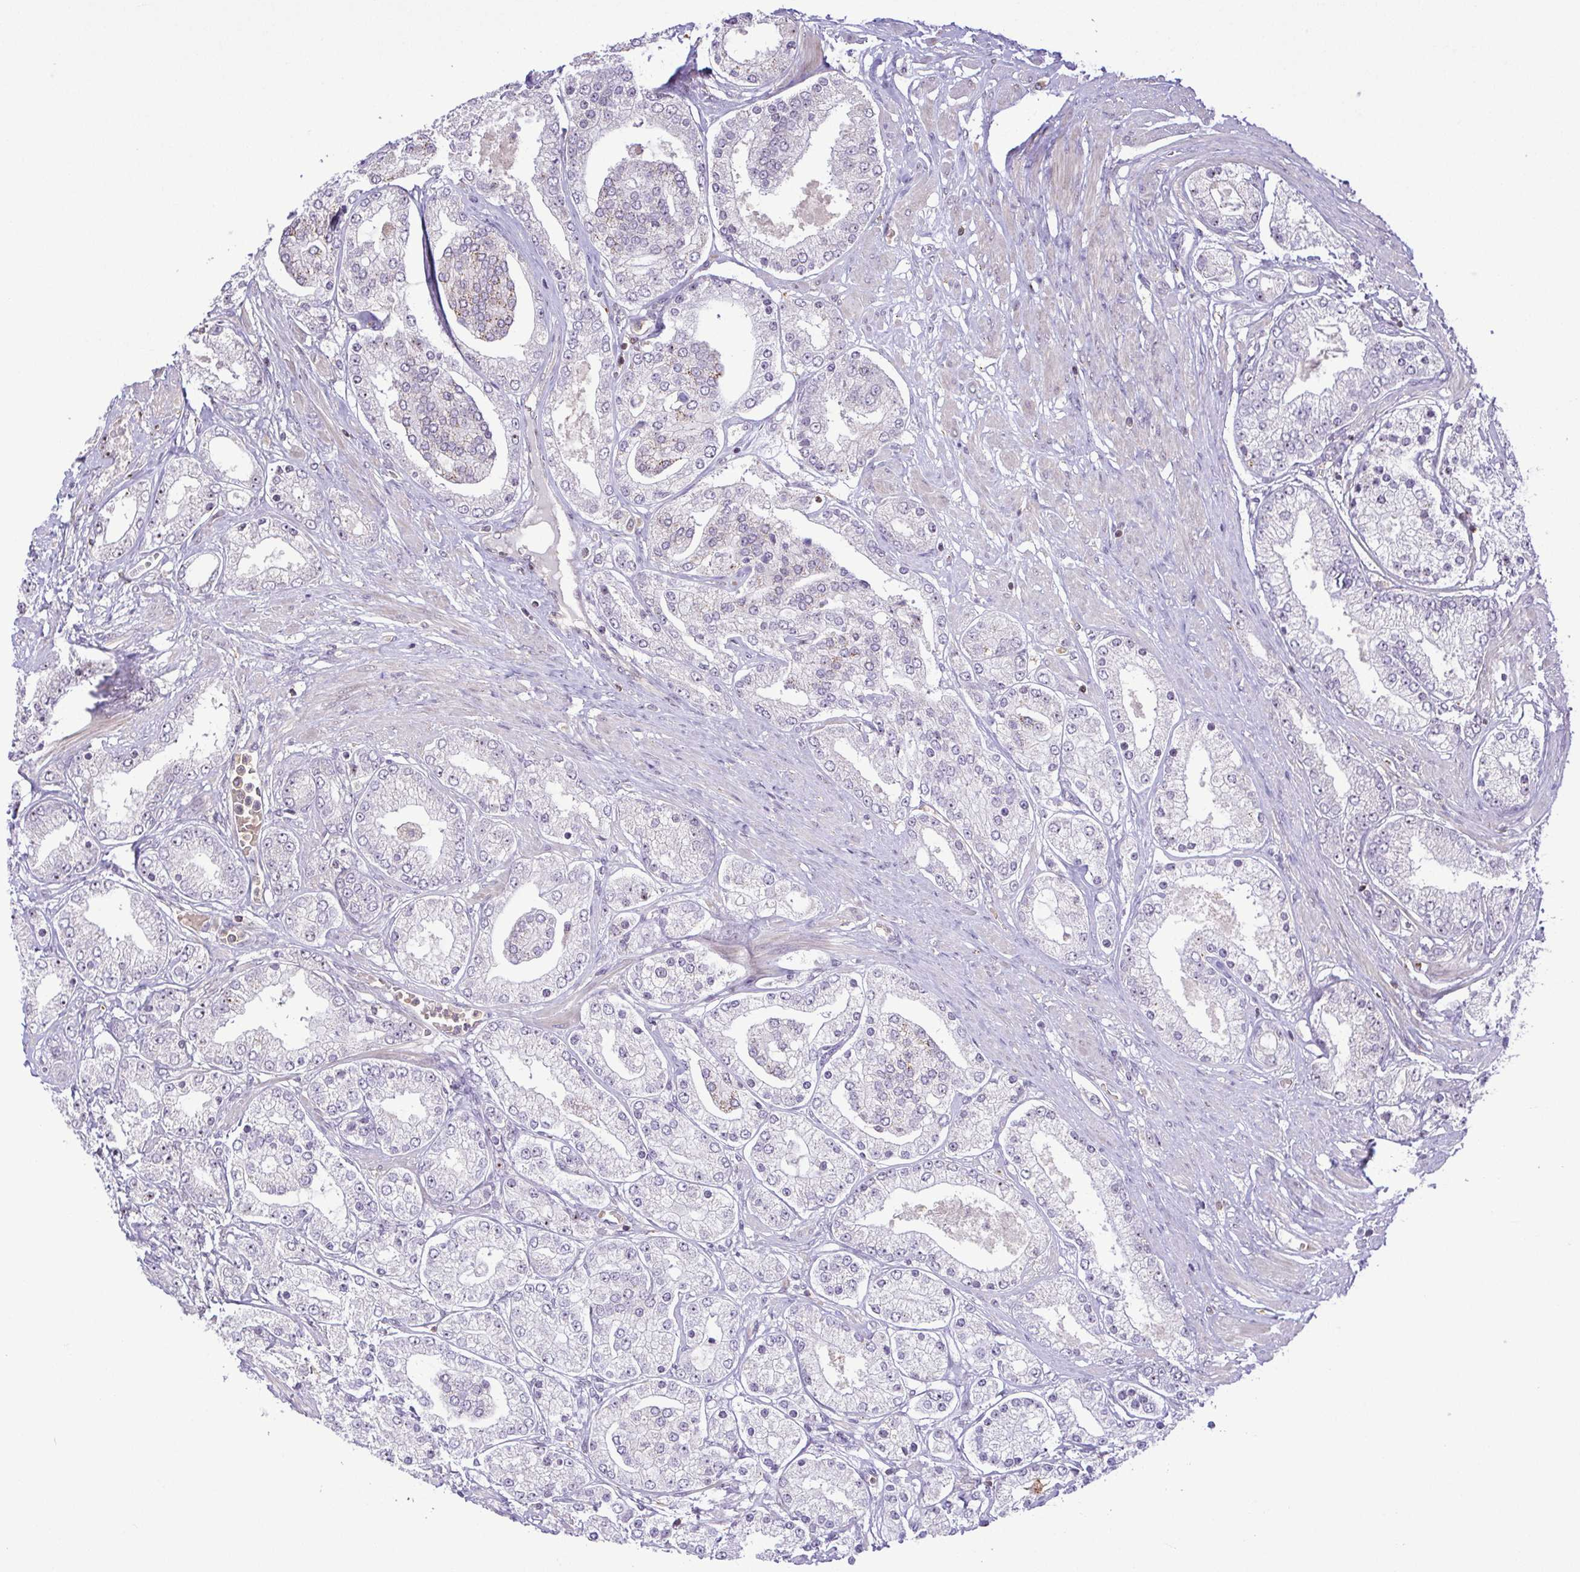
{"staining": {"intensity": "negative", "quantity": "none", "location": "none"}, "tissue": "prostate cancer", "cell_type": "Tumor cells", "image_type": "cancer", "snomed": [{"axis": "morphology", "description": "Adenocarcinoma, High grade"}, {"axis": "topography", "description": "Prostate"}], "caption": "Tumor cells are negative for brown protein staining in prostate cancer (high-grade adenocarcinoma).", "gene": "RSL24D1", "patient": {"sex": "male", "age": 67}}